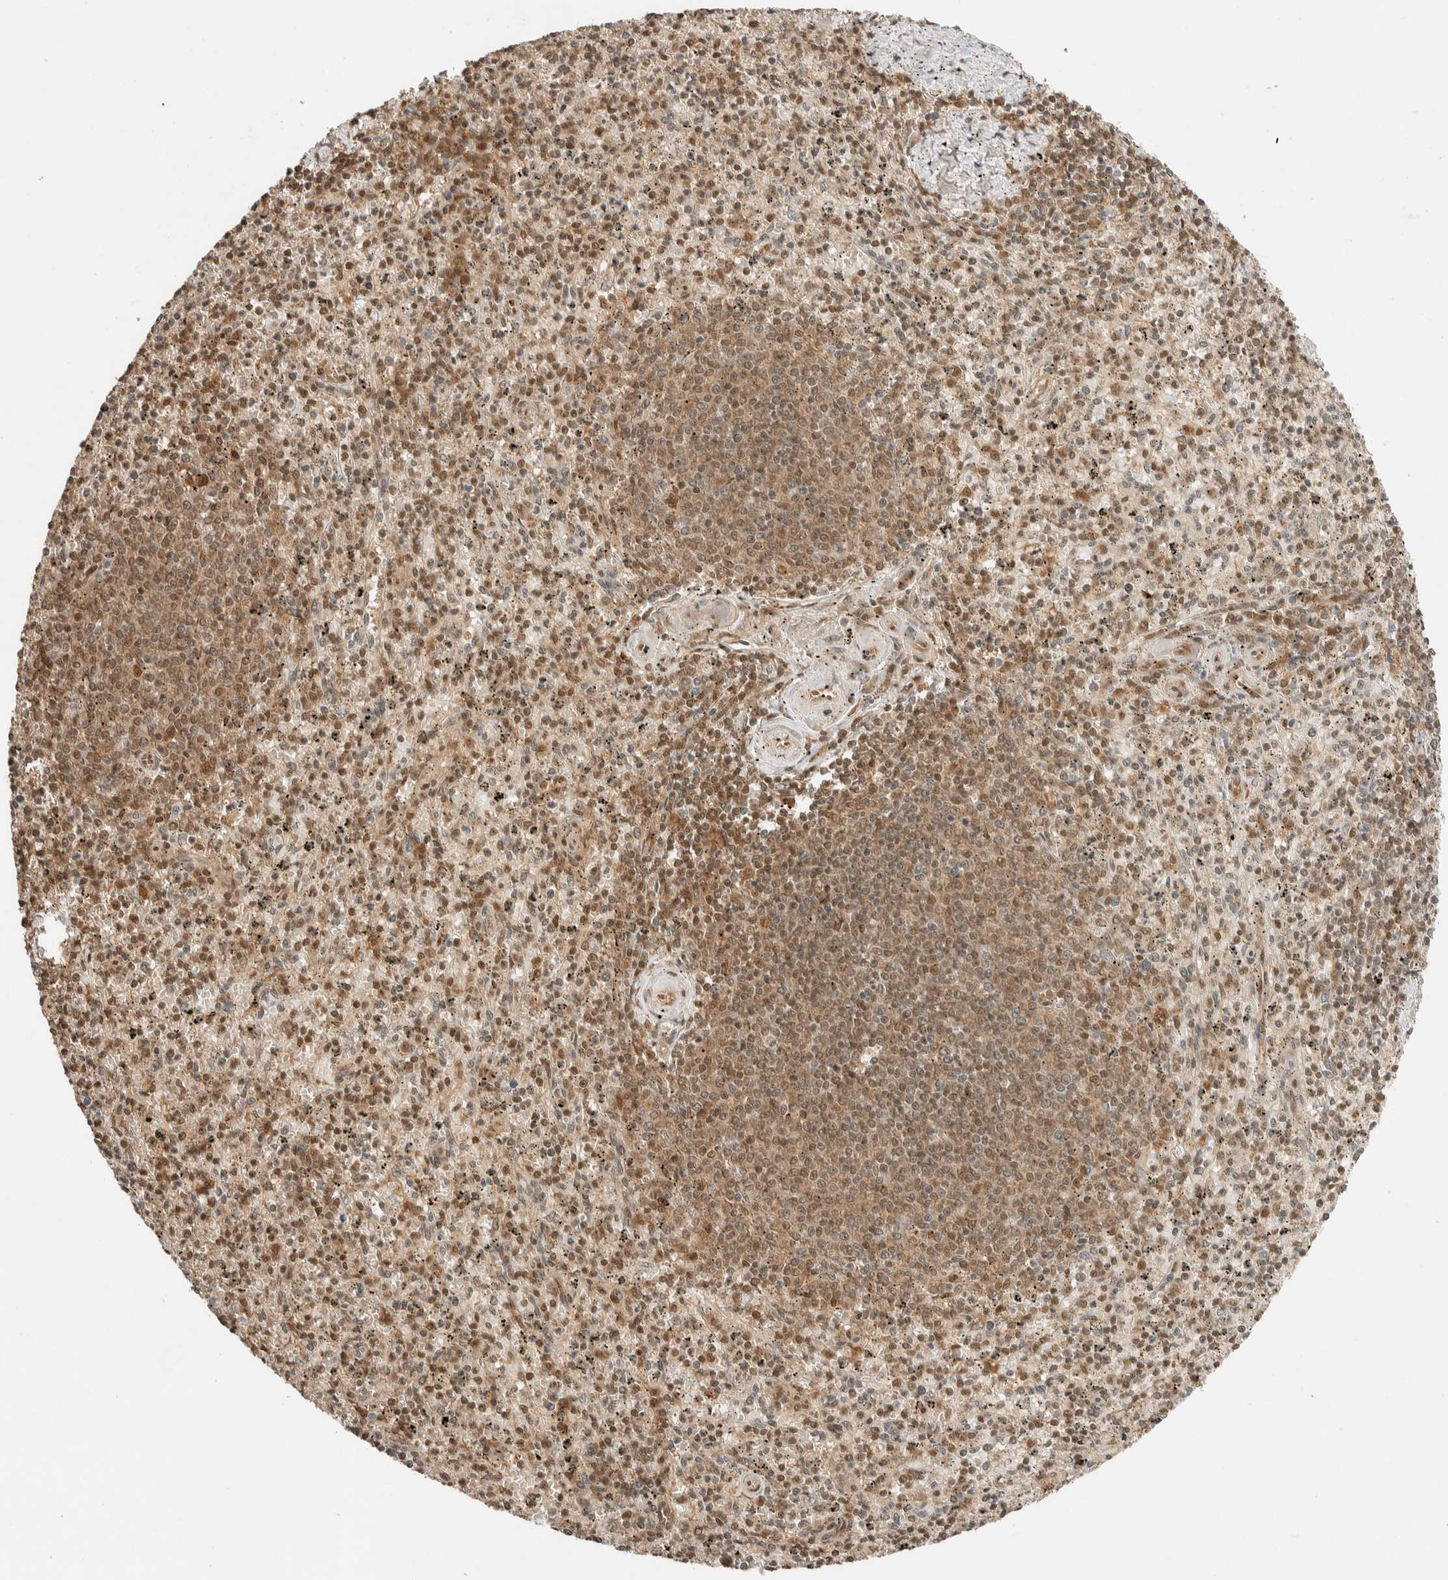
{"staining": {"intensity": "moderate", "quantity": "25%-75%", "location": "cytoplasmic/membranous,nuclear"}, "tissue": "spleen", "cell_type": "Cells in red pulp", "image_type": "normal", "snomed": [{"axis": "morphology", "description": "Normal tissue, NOS"}, {"axis": "topography", "description": "Spleen"}], "caption": "Protein staining exhibits moderate cytoplasmic/membranous,nuclear staining in approximately 25%-75% of cells in red pulp in unremarkable spleen.", "gene": "ZBTB2", "patient": {"sex": "male", "age": 72}}